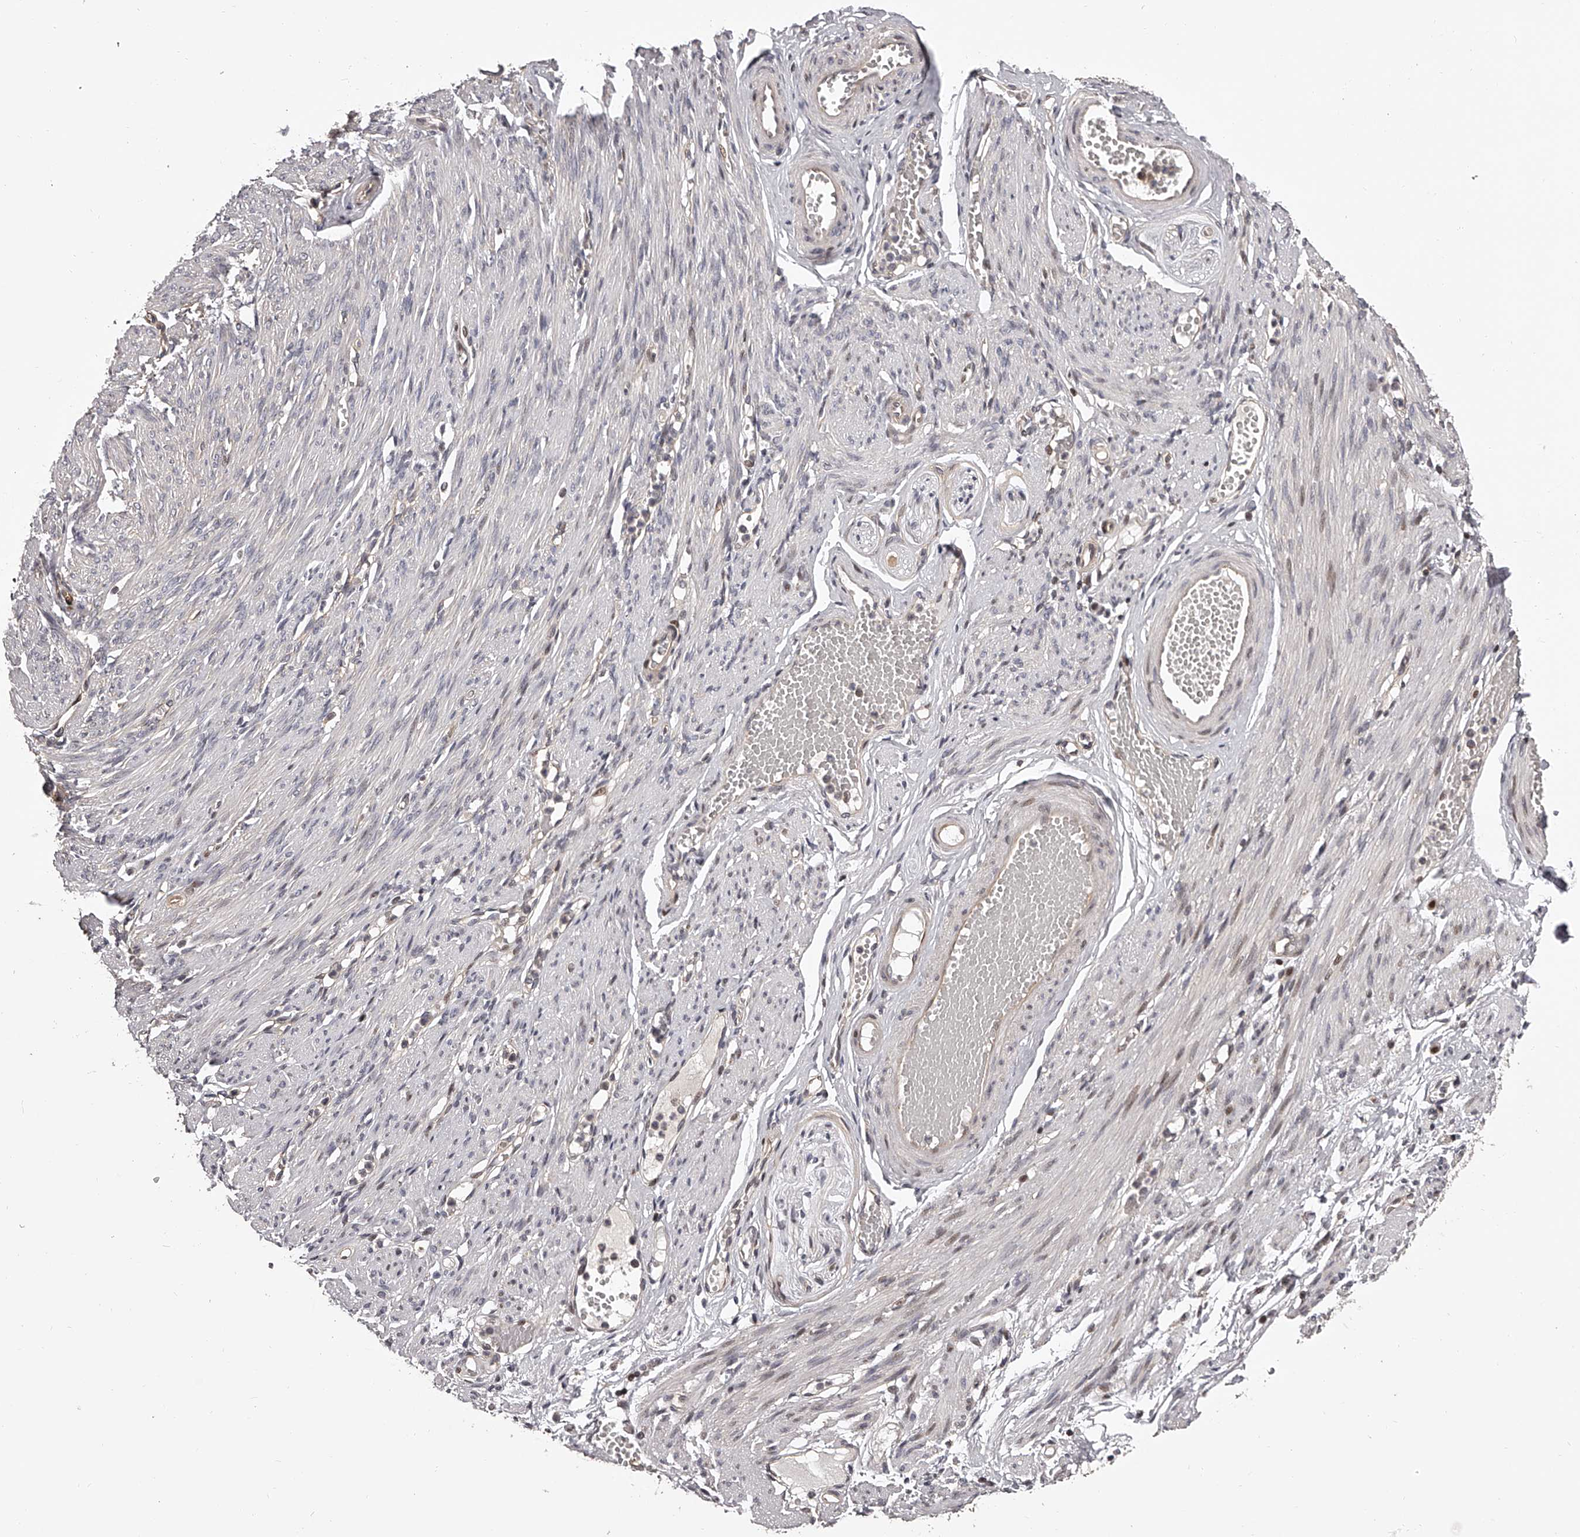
{"staining": {"intensity": "weak", "quantity": ">75%", "location": "nuclear"}, "tissue": "adipose tissue", "cell_type": "Adipocytes", "image_type": "normal", "snomed": [{"axis": "morphology", "description": "Normal tissue, NOS"}, {"axis": "topography", "description": "Smooth muscle"}, {"axis": "topography", "description": "Peripheral nerve tissue"}], "caption": "IHC (DAB (3,3'-diaminobenzidine)) staining of benign human adipose tissue exhibits weak nuclear protein positivity in approximately >75% of adipocytes.", "gene": "PFDN2", "patient": {"sex": "female", "age": 39}}